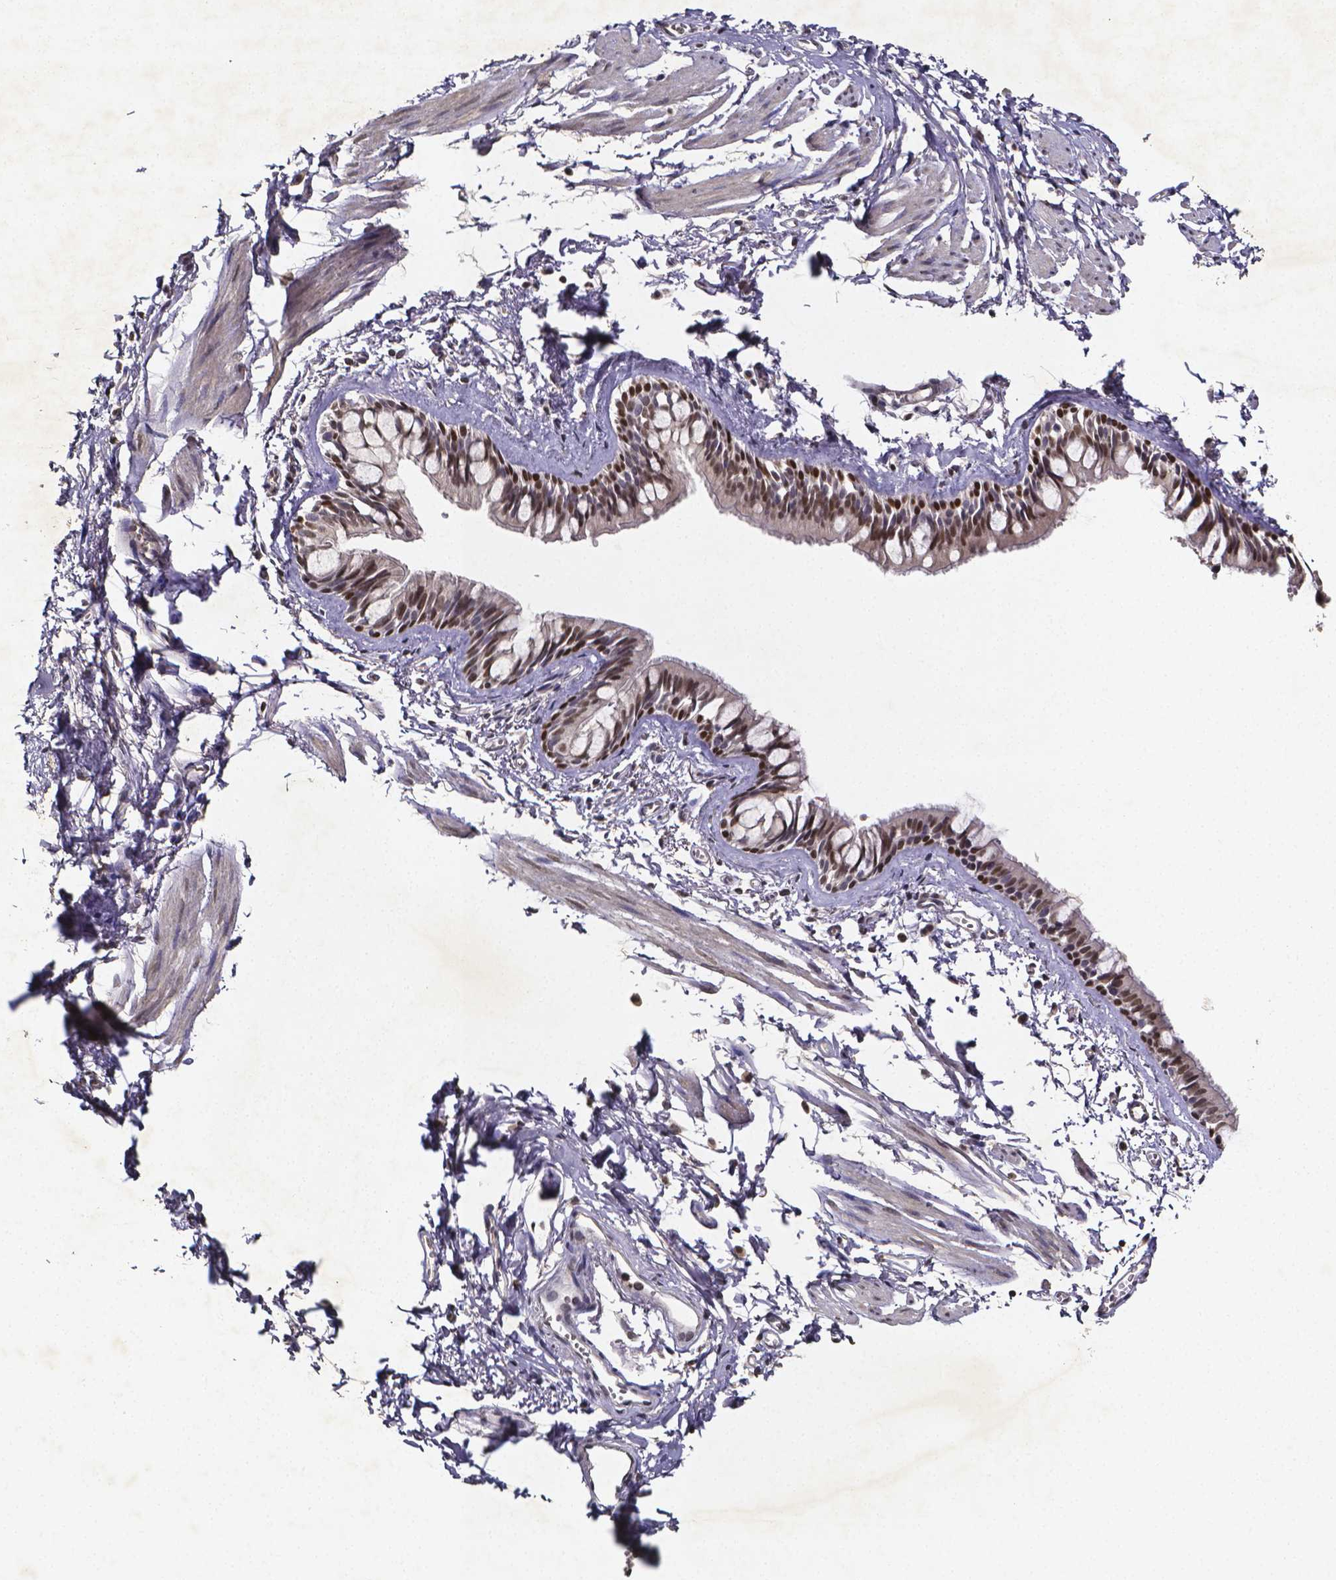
{"staining": {"intensity": "moderate", "quantity": "25%-75%", "location": "nuclear"}, "tissue": "bronchus", "cell_type": "Respiratory epithelial cells", "image_type": "normal", "snomed": [{"axis": "morphology", "description": "Normal tissue, NOS"}, {"axis": "topography", "description": "Cartilage tissue"}, {"axis": "topography", "description": "Bronchus"}], "caption": "Normal bronchus displays moderate nuclear positivity in about 25%-75% of respiratory epithelial cells.", "gene": "TP73", "patient": {"sex": "female", "age": 59}}